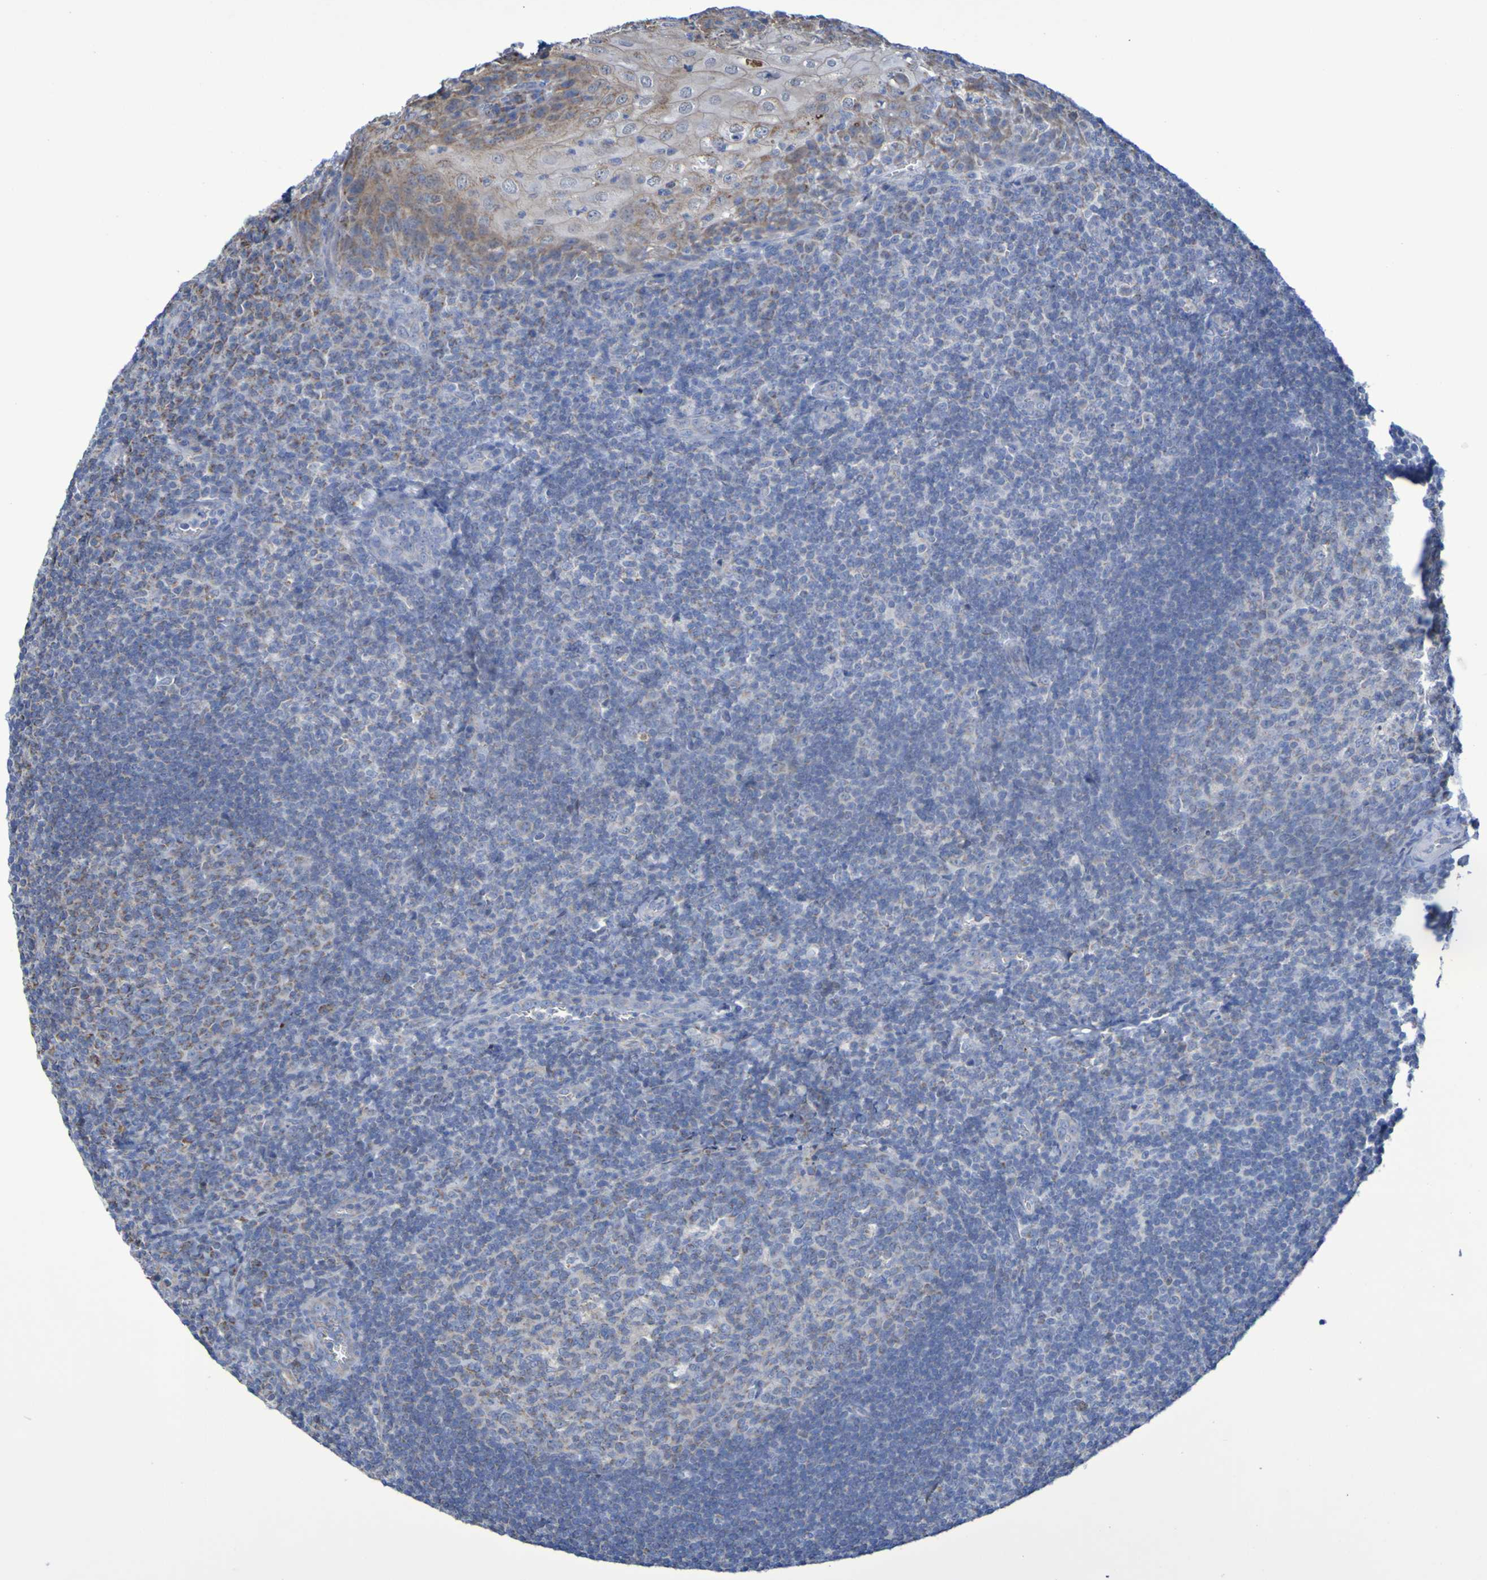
{"staining": {"intensity": "weak", "quantity": "<25%", "location": "cytoplasmic/membranous"}, "tissue": "tonsil", "cell_type": "Germinal center cells", "image_type": "normal", "snomed": [{"axis": "morphology", "description": "Normal tissue, NOS"}, {"axis": "topography", "description": "Tonsil"}], "caption": "Immunohistochemistry of unremarkable human tonsil displays no staining in germinal center cells.", "gene": "CNTN2", "patient": {"sex": "male", "age": 37}}